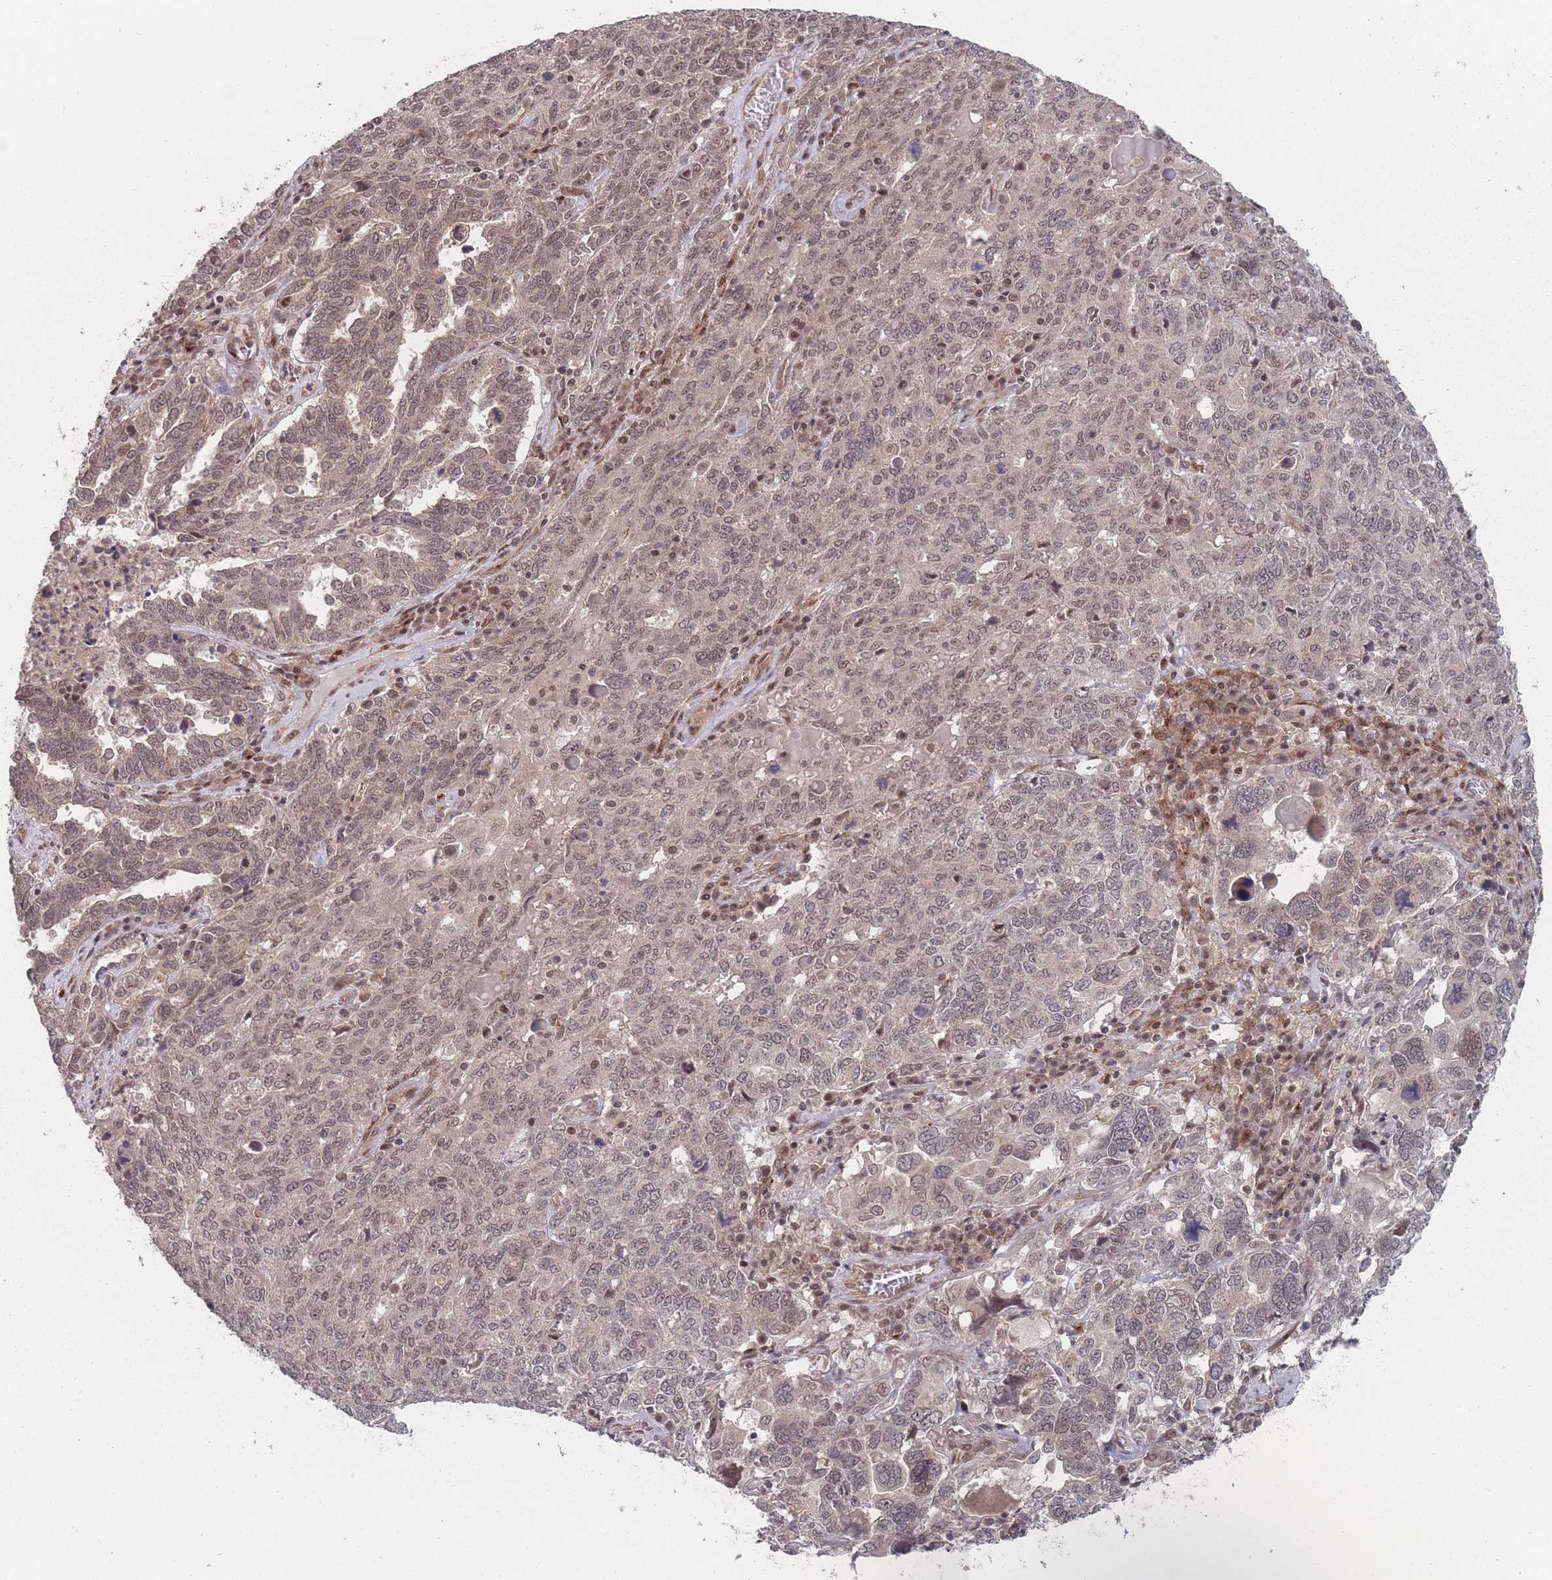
{"staining": {"intensity": "weak", "quantity": ">75%", "location": "nuclear"}, "tissue": "ovarian cancer", "cell_type": "Tumor cells", "image_type": "cancer", "snomed": [{"axis": "morphology", "description": "Carcinoma, endometroid"}, {"axis": "topography", "description": "Ovary"}], "caption": "Ovarian endometroid carcinoma stained for a protein demonstrates weak nuclear positivity in tumor cells.", "gene": "CNTRL", "patient": {"sex": "female", "age": 62}}